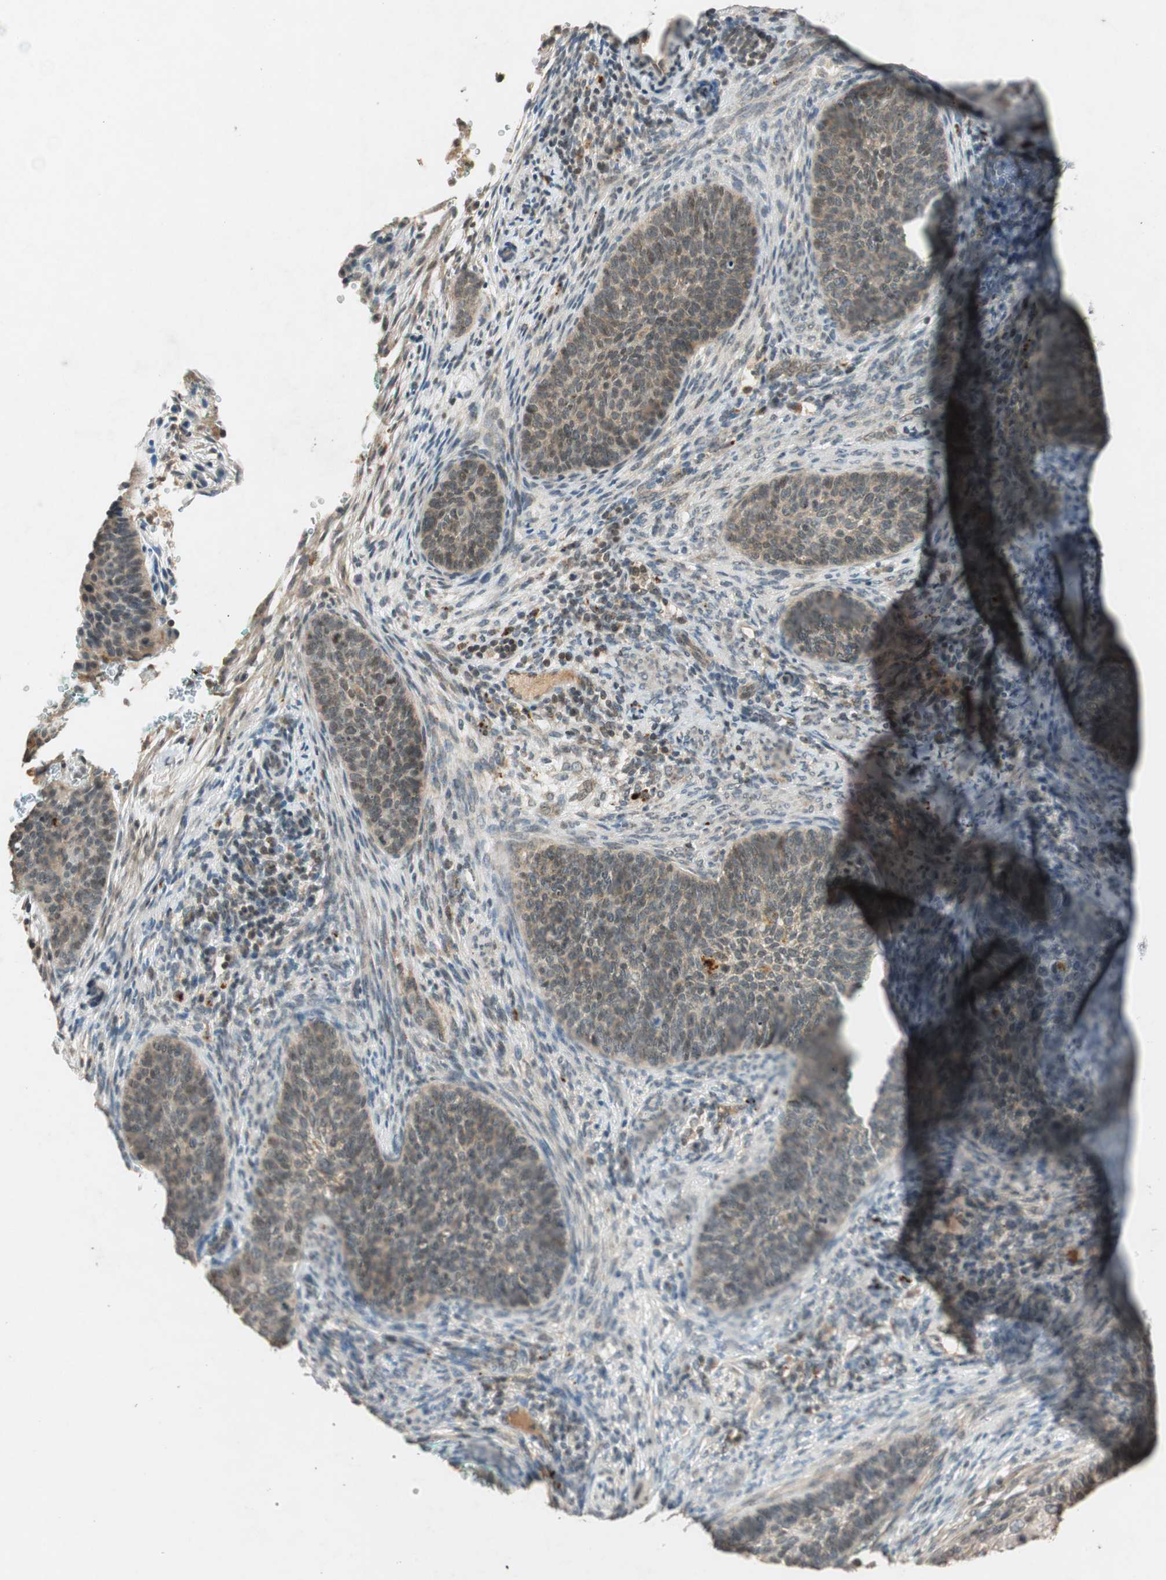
{"staining": {"intensity": "moderate", "quantity": ">75%", "location": "cytoplasmic/membranous"}, "tissue": "cervical cancer", "cell_type": "Tumor cells", "image_type": "cancer", "snomed": [{"axis": "morphology", "description": "Squamous cell carcinoma, NOS"}, {"axis": "topography", "description": "Cervix"}], "caption": "Protein staining of cervical squamous cell carcinoma tissue demonstrates moderate cytoplasmic/membranous positivity in approximately >75% of tumor cells. The staining is performed using DAB (3,3'-diaminobenzidine) brown chromogen to label protein expression. The nuclei are counter-stained blue using hematoxylin.", "gene": "GLB1", "patient": {"sex": "female", "age": 33}}